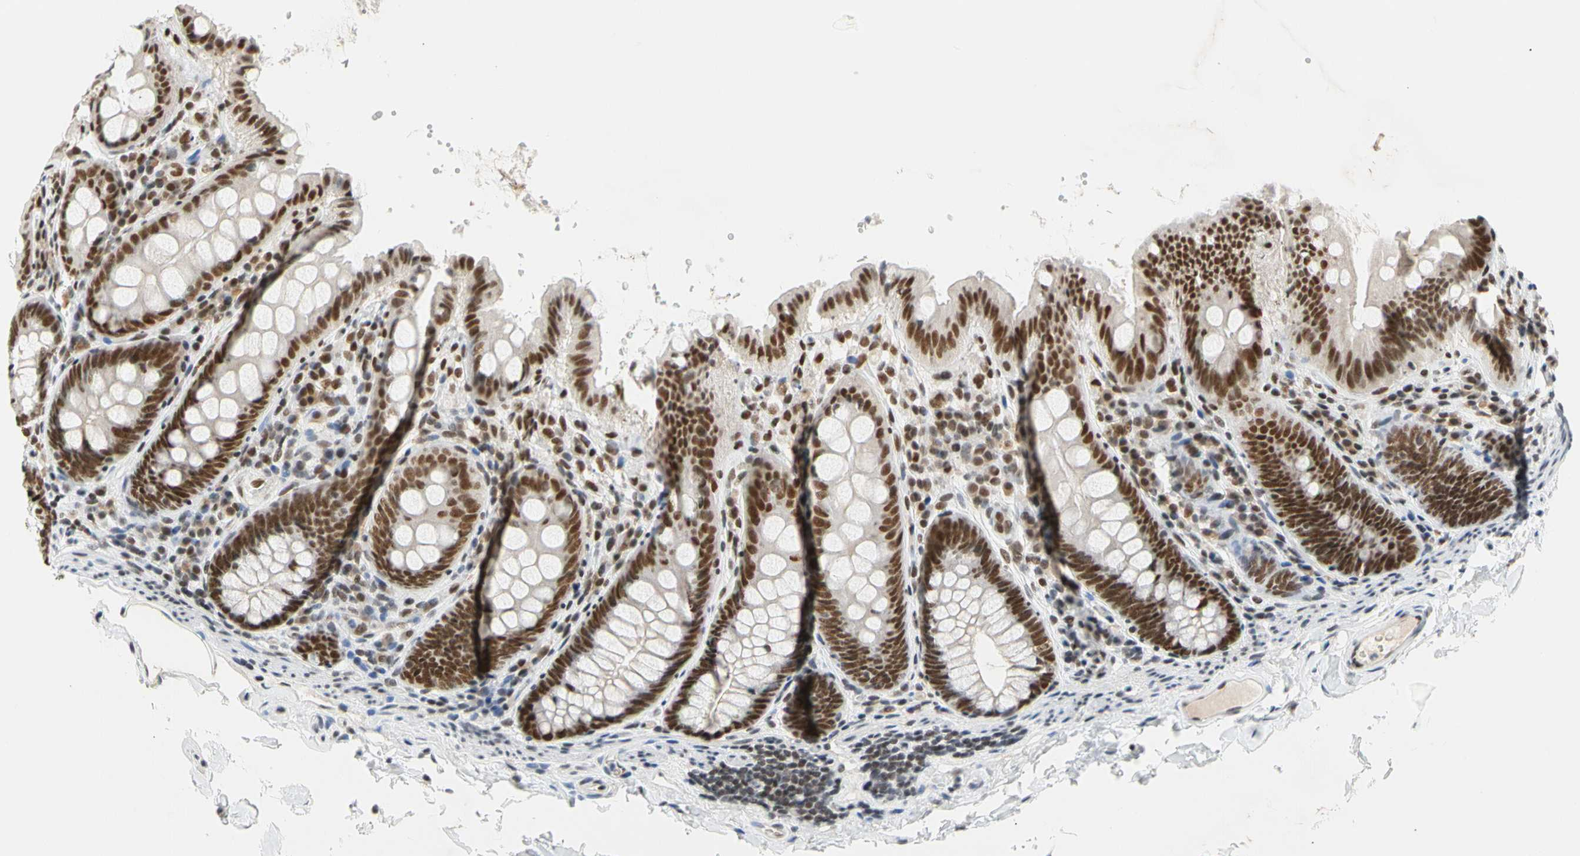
{"staining": {"intensity": "strong", "quantity": ">75%", "location": "nuclear"}, "tissue": "colon", "cell_type": "Endothelial cells", "image_type": "normal", "snomed": [{"axis": "morphology", "description": "Normal tissue, NOS"}, {"axis": "topography", "description": "Colon"}], "caption": "High-power microscopy captured an IHC image of normal colon, revealing strong nuclear positivity in approximately >75% of endothelial cells. (brown staining indicates protein expression, while blue staining denotes nuclei).", "gene": "ZSCAN16", "patient": {"sex": "female", "age": 61}}